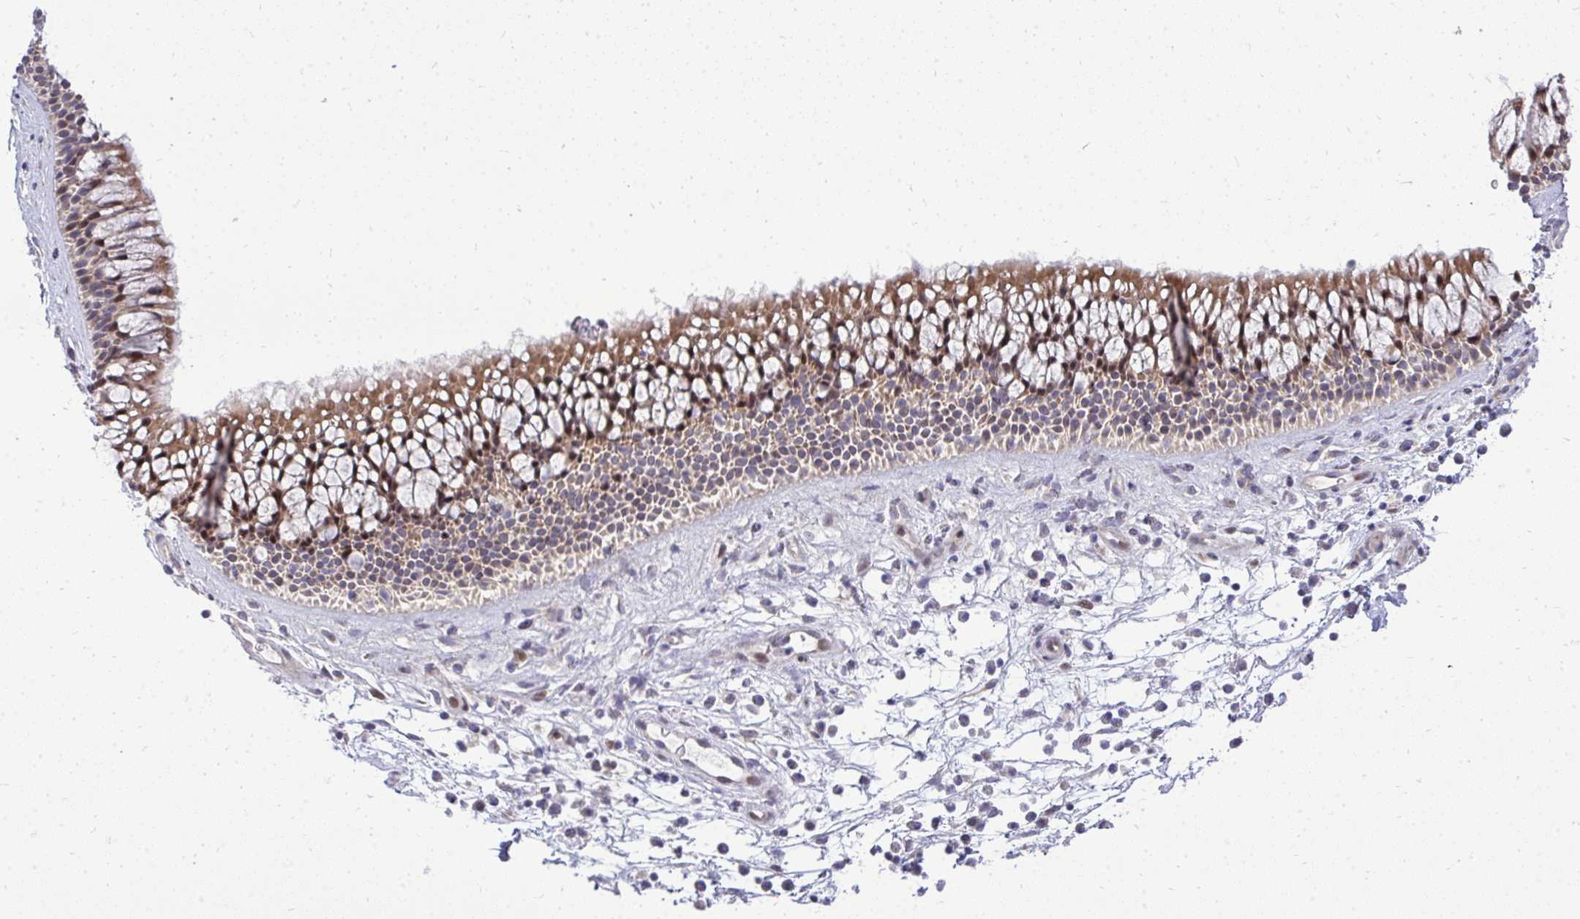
{"staining": {"intensity": "moderate", "quantity": "25%-75%", "location": "cytoplasmic/membranous"}, "tissue": "nasopharynx", "cell_type": "Respiratory epithelial cells", "image_type": "normal", "snomed": [{"axis": "morphology", "description": "Normal tissue, NOS"}, {"axis": "topography", "description": "Nasopharynx"}], "caption": "Immunohistochemistry micrograph of normal nasopharynx: human nasopharynx stained using immunohistochemistry shows medium levels of moderate protein expression localized specifically in the cytoplasmic/membranous of respiratory epithelial cells, appearing as a cytoplasmic/membranous brown color.", "gene": "OR8D1", "patient": {"sex": "male", "age": 56}}